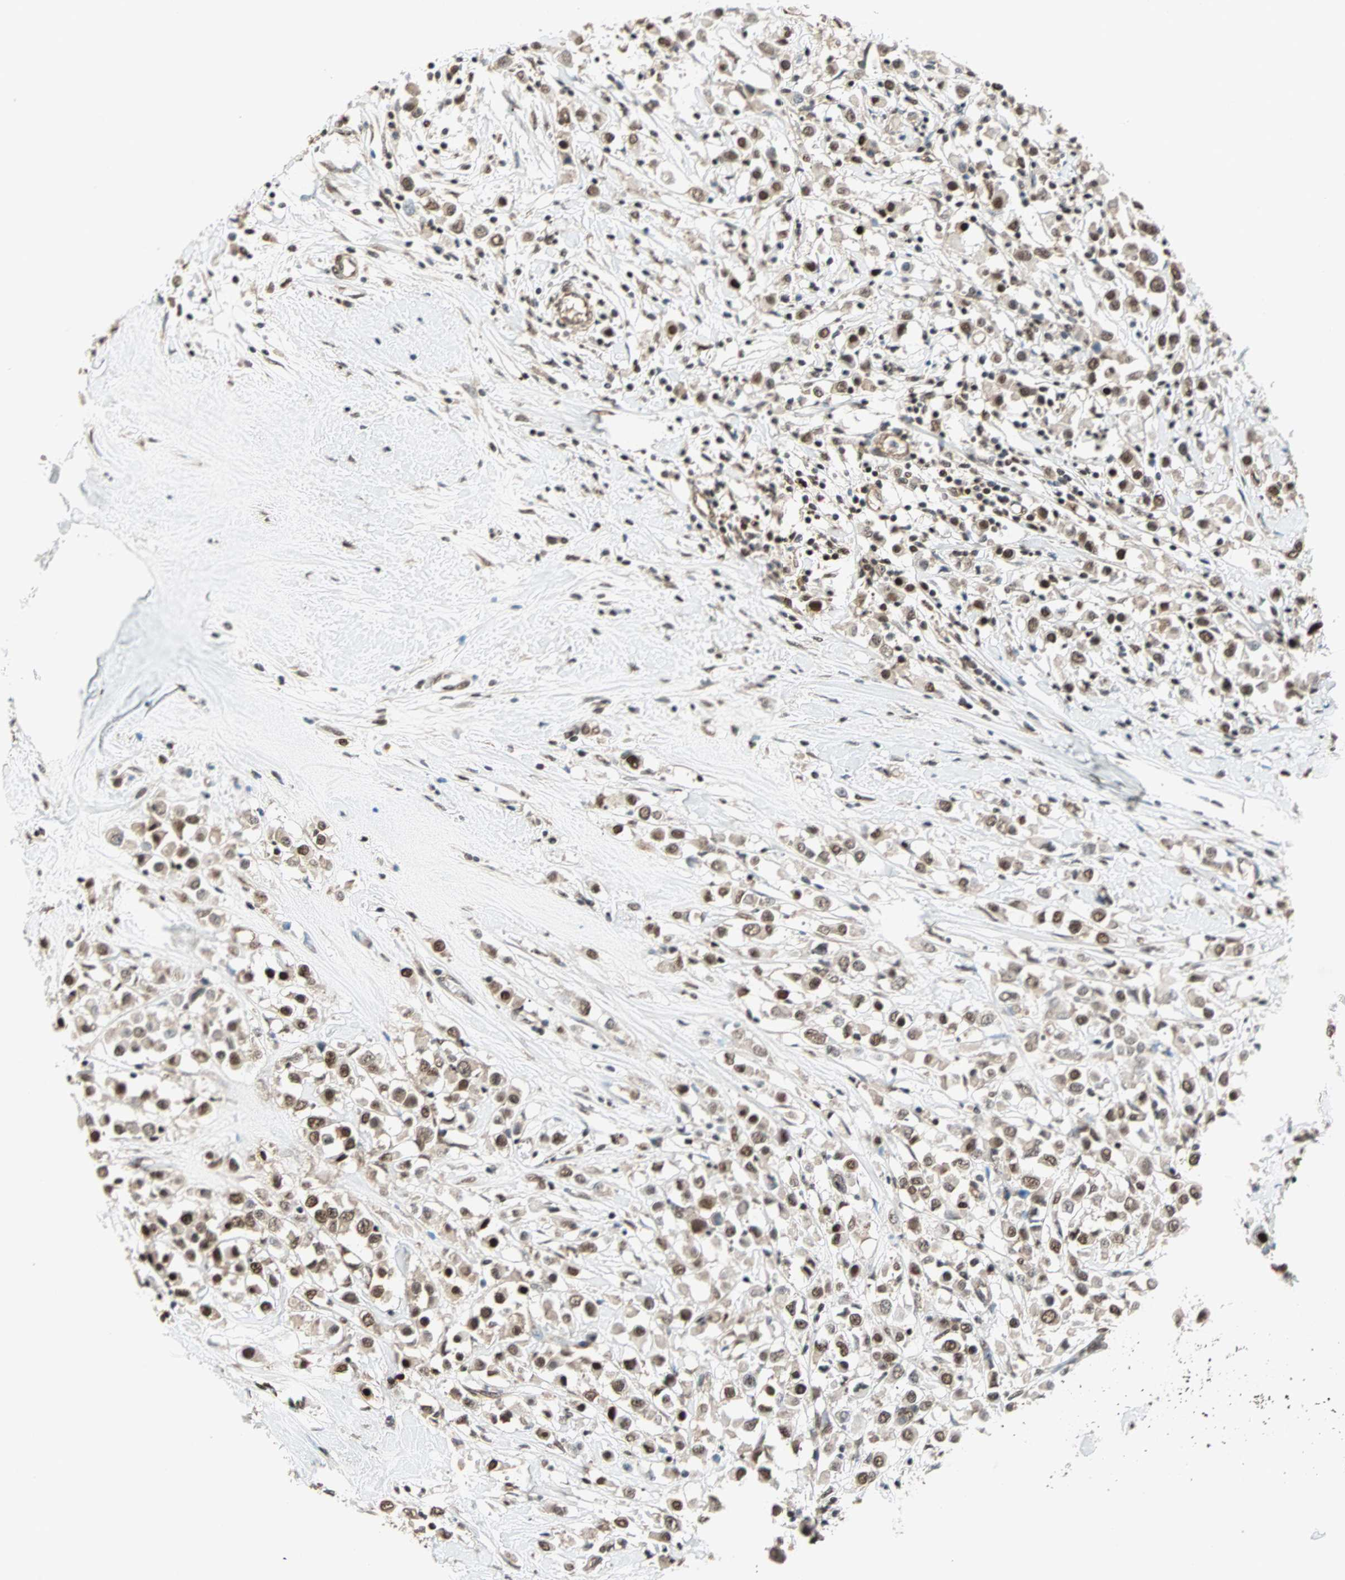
{"staining": {"intensity": "moderate", "quantity": ">75%", "location": "nuclear"}, "tissue": "breast cancer", "cell_type": "Tumor cells", "image_type": "cancer", "snomed": [{"axis": "morphology", "description": "Duct carcinoma"}, {"axis": "topography", "description": "Breast"}], "caption": "There is medium levels of moderate nuclear staining in tumor cells of breast cancer, as demonstrated by immunohistochemical staining (brown color).", "gene": "DAZAP1", "patient": {"sex": "female", "age": 61}}